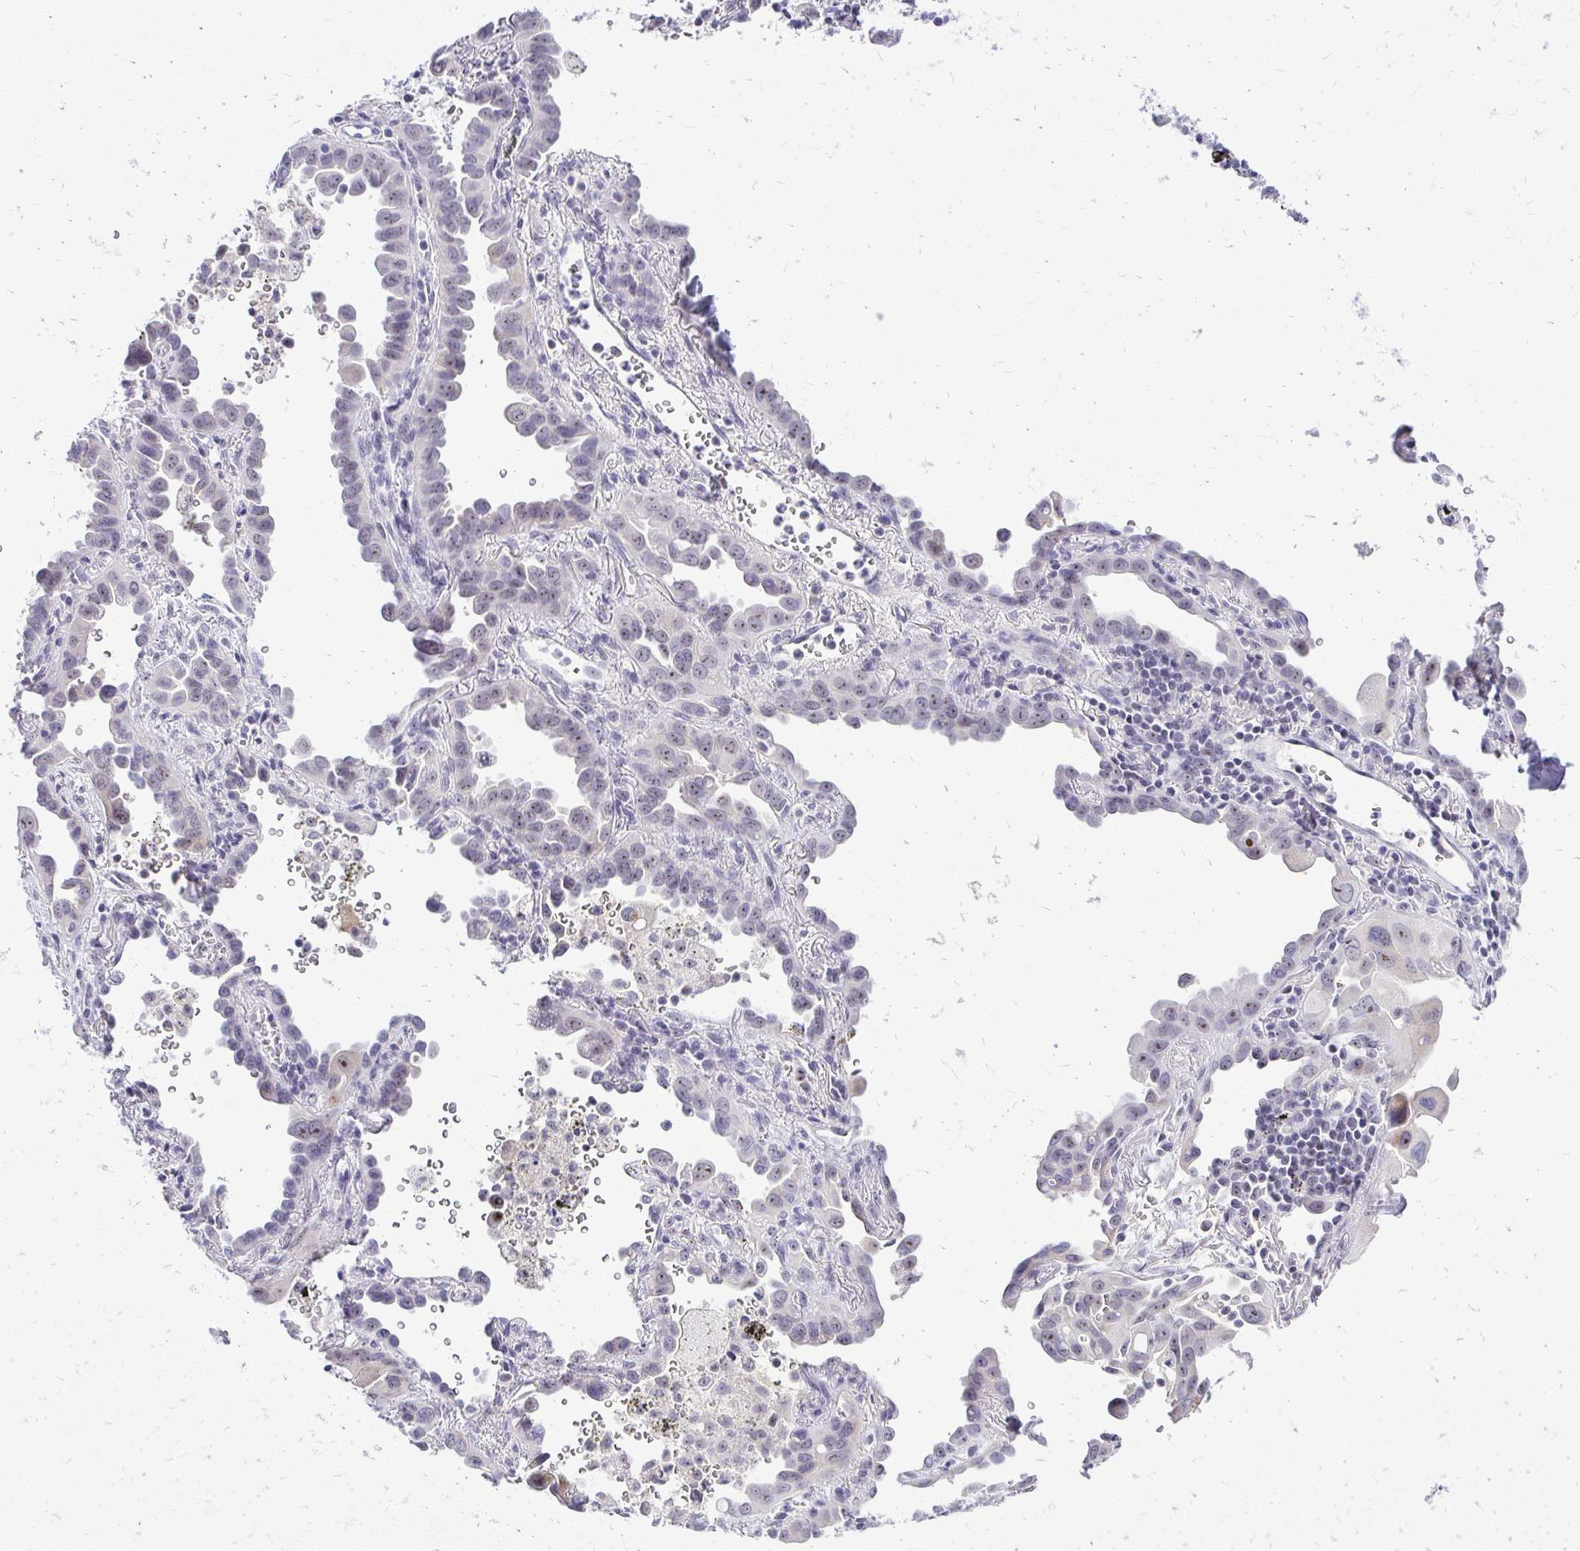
{"staining": {"intensity": "weak", "quantity": "<25%", "location": "nuclear"}, "tissue": "lung cancer", "cell_type": "Tumor cells", "image_type": "cancer", "snomed": [{"axis": "morphology", "description": "Adenocarcinoma, NOS"}, {"axis": "topography", "description": "Lung"}], "caption": "High power microscopy photomicrograph of an immunohistochemistry image of lung cancer, revealing no significant expression in tumor cells. Brightfield microscopy of immunohistochemistry (IHC) stained with DAB (brown) and hematoxylin (blue), captured at high magnification.", "gene": "NIFK", "patient": {"sex": "male", "age": 68}}